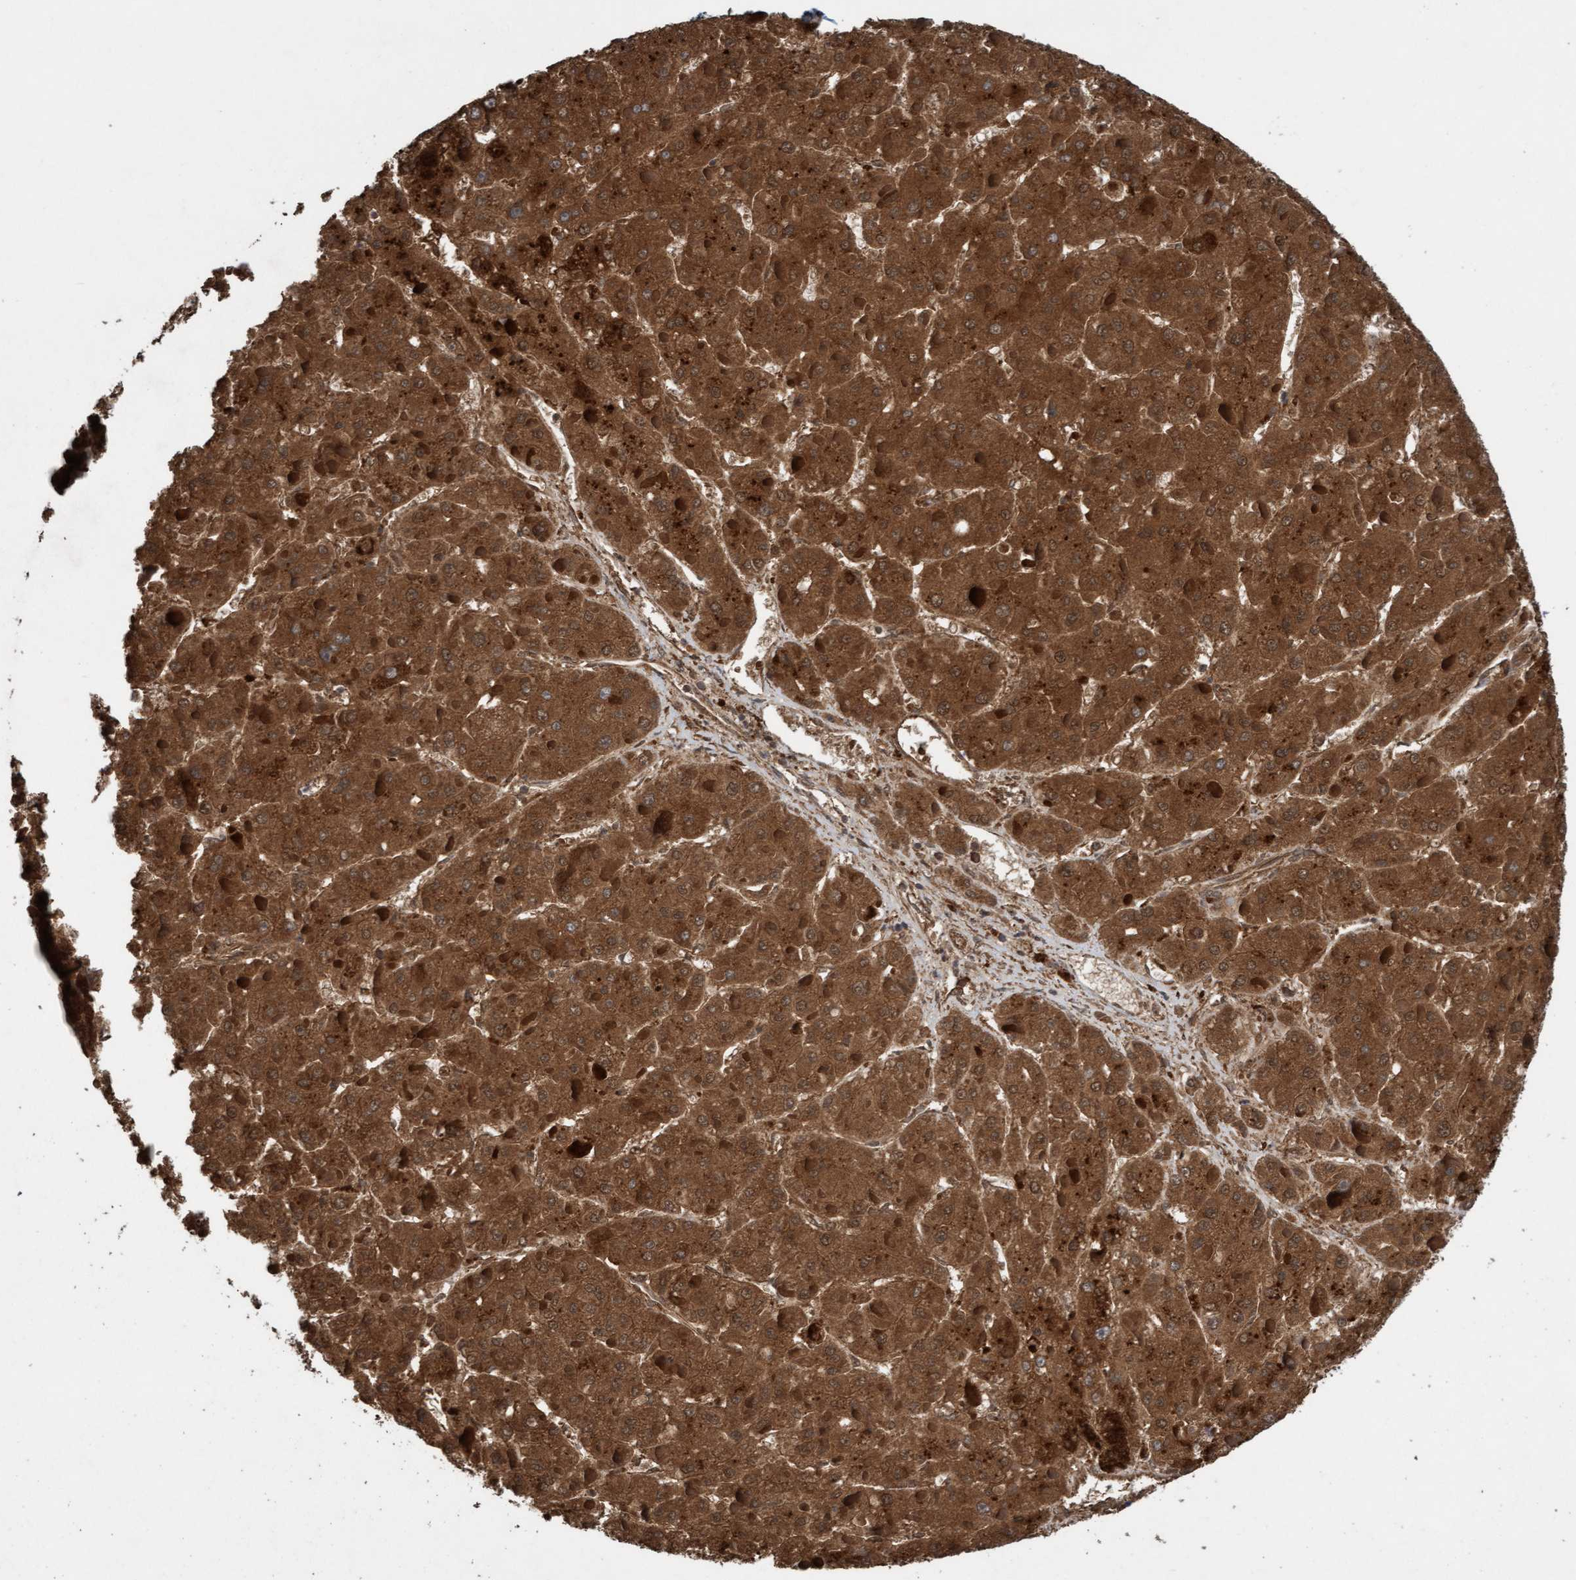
{"staining": {"intensity": "strong", "quantity": ">75%", "location": "cytoplasmic/membranous"}, "tissue": "liver cancer", "cell_type": "Tumor cells", "image_type": "cancer", "snomed": [{"axis": "morphology", "description": "Carcinoma, Hepatocellular, NOS"}, {"axis": "topography", "description": "Liver"}], "caption": "Immunohistochemical staining of liver cancer shows strong cytoplasmic/membranous protein staining in approximately >75% of tumor cells.", "gene": "CDC42EP4", "patient": {"sex": "female", "age": 73}}